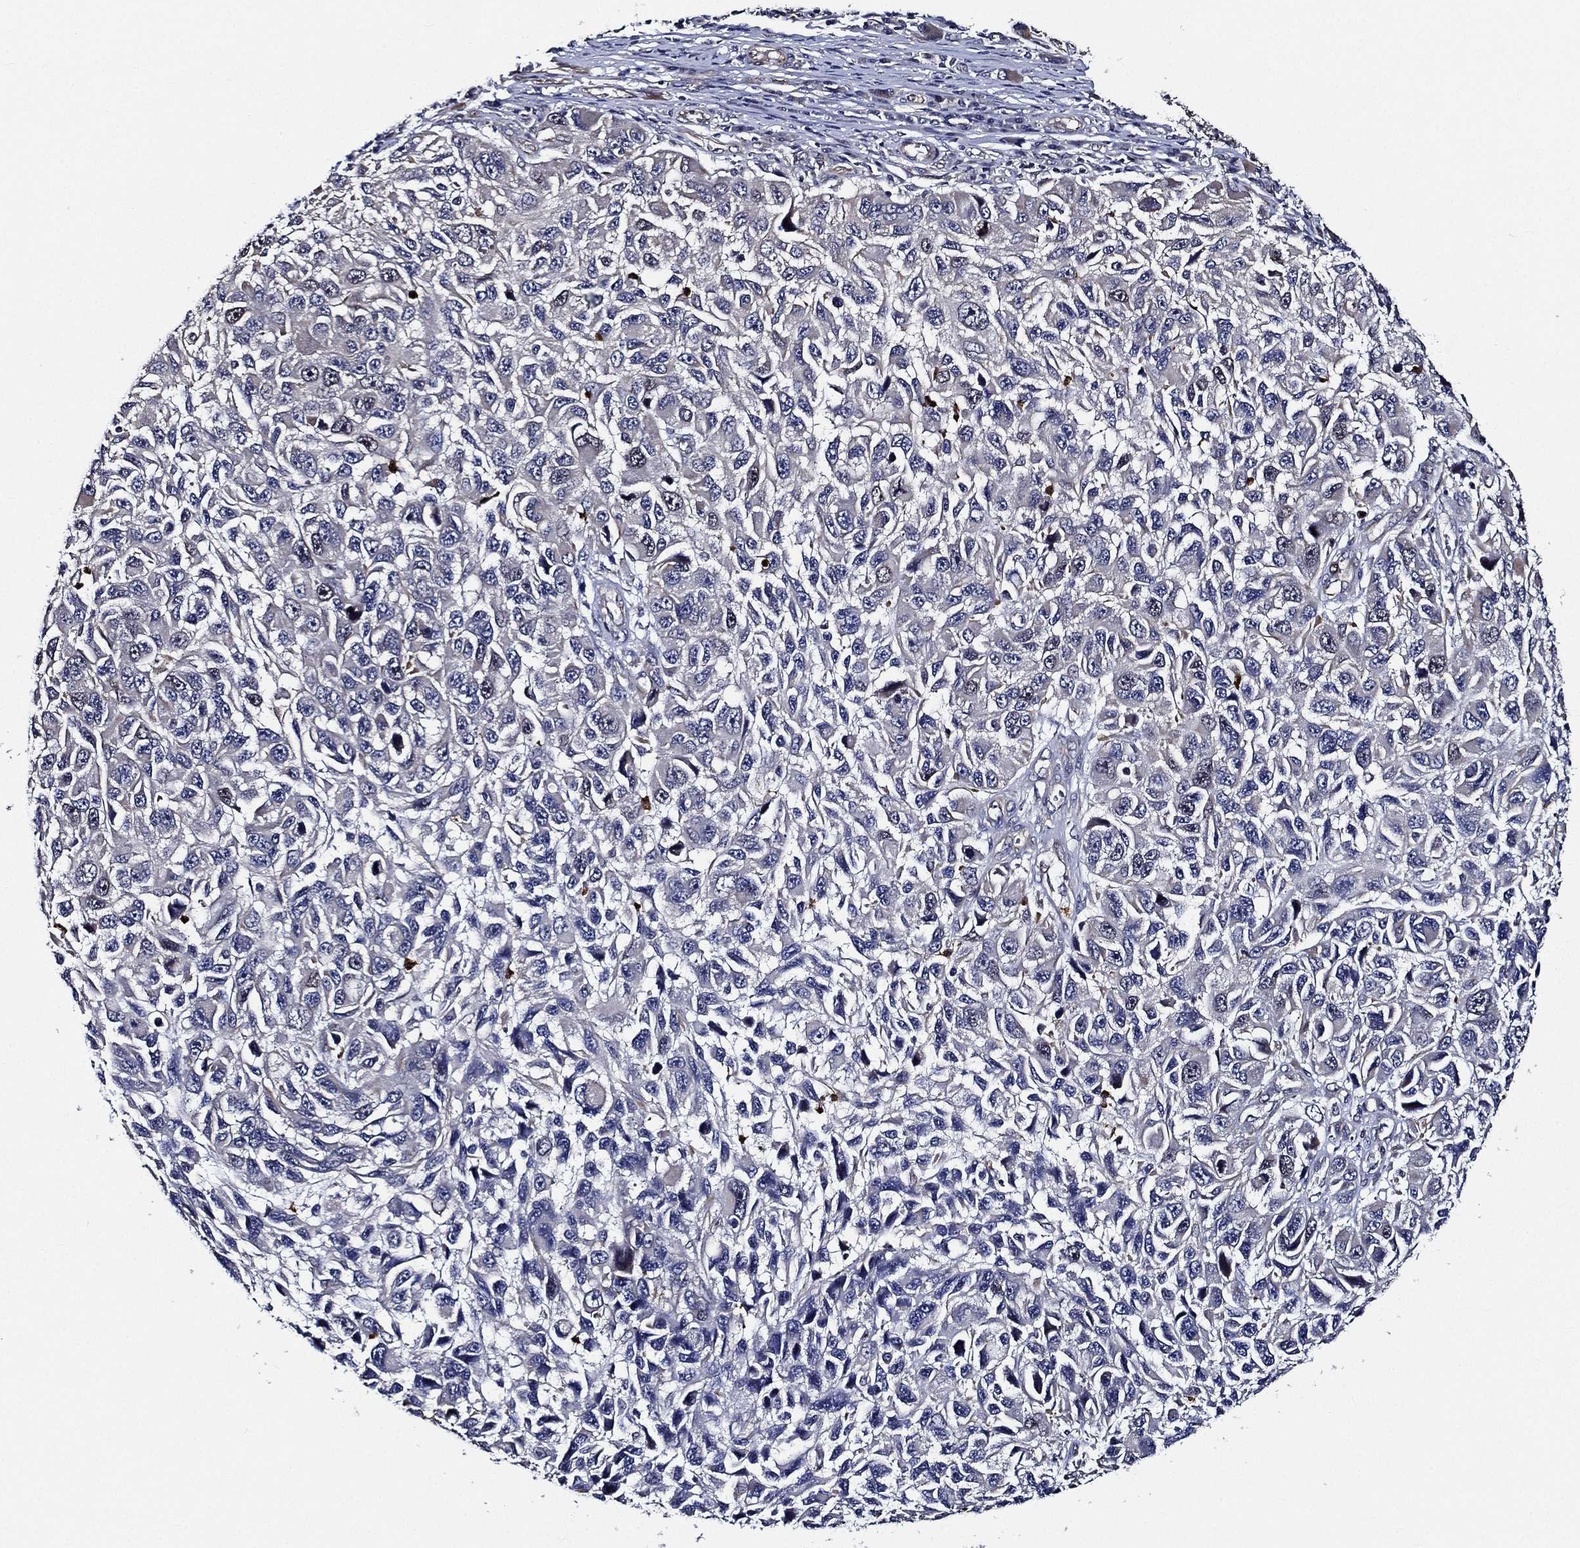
{"staining": {"intensity": "weak", "quantity": "<25%", "location": "cytoplasmic/membranous"}, "tissue": "melanoma", "cell_type": "Tumor cells", "image_type": "cancer", "snomed": [{"axis": "morphology", "description": "Malignant melanoma, NOS"}, {"axis": "topography", "description": "Skin"}], "caption": "Tumor cells are negative for protein expression in human malignant melanoma.", "gene": "KIF20B", "patient": {"sex": "male", "age": 53}}